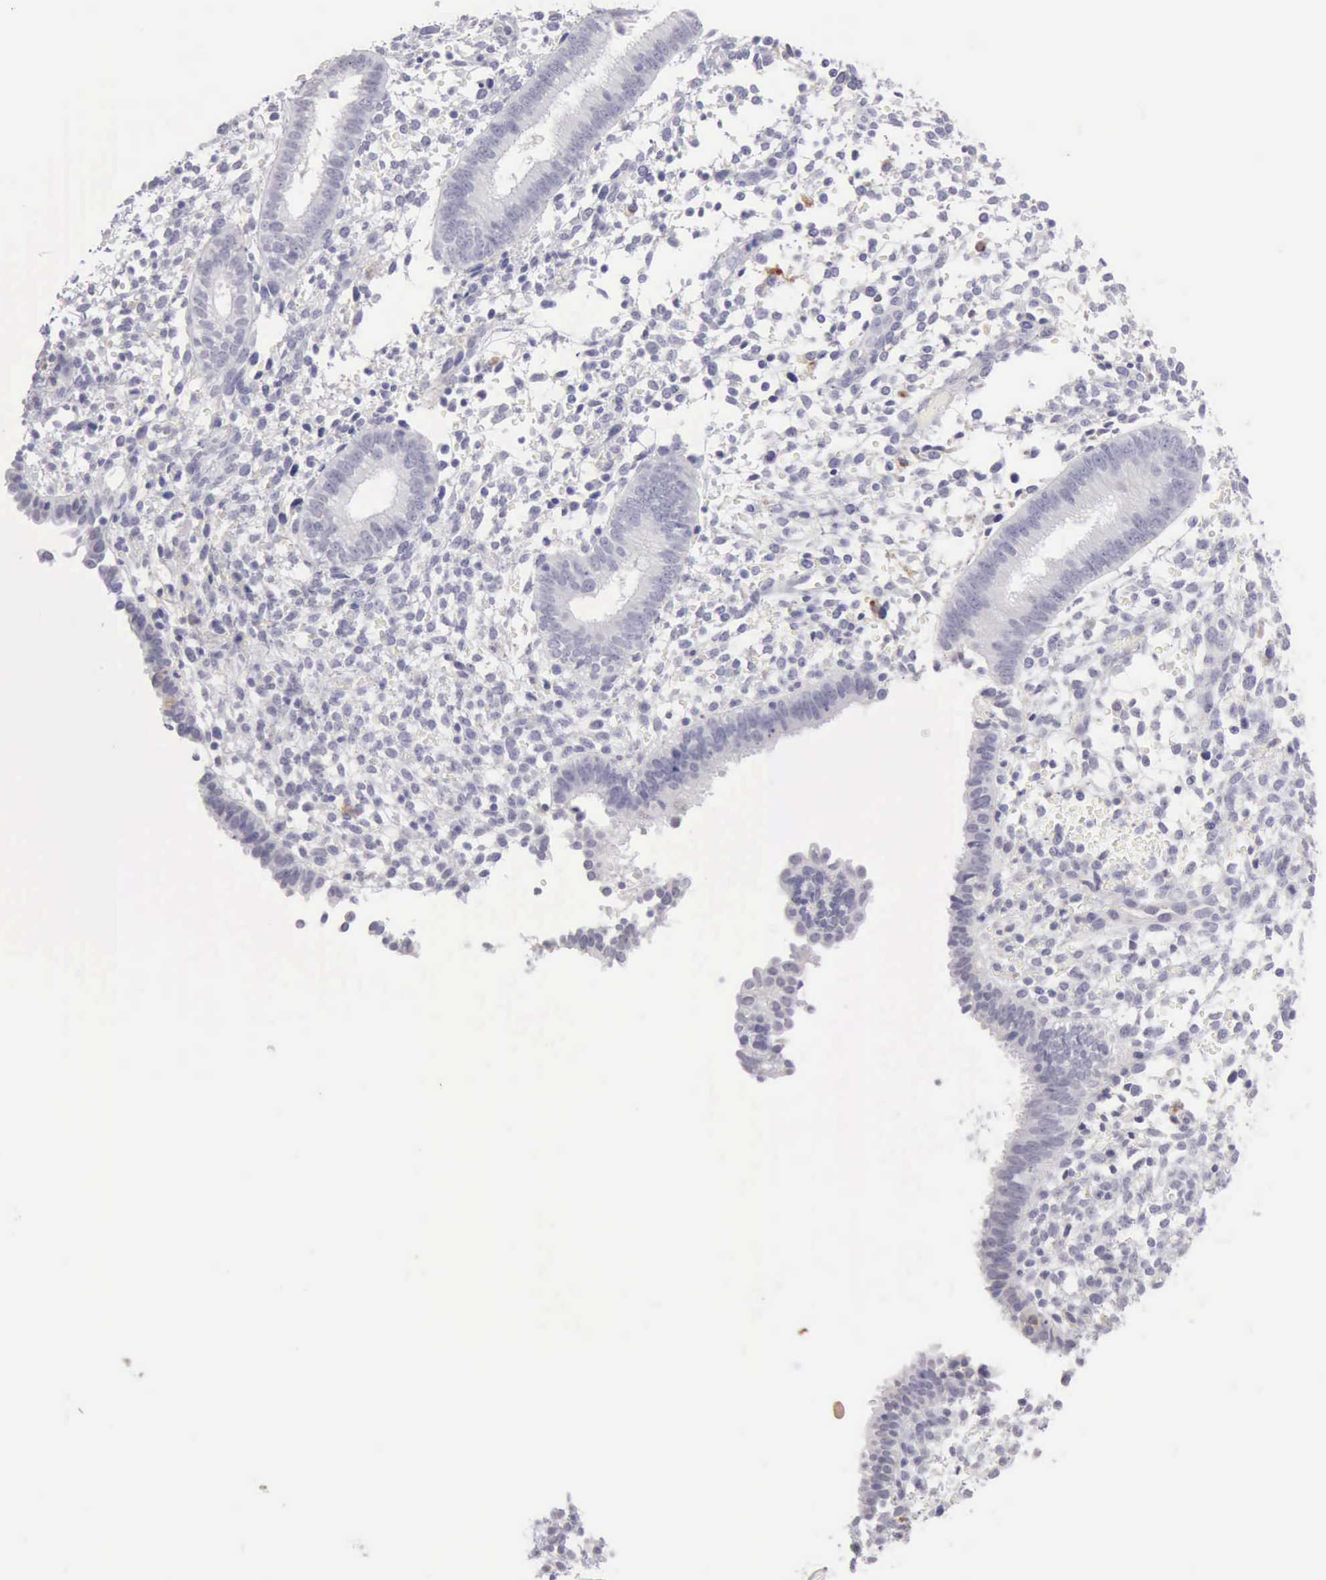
{"staining": {"intensity": "negative", "quantity": "none", "location": "none"}, "tissue": "endometrium", "cell_type": "Cells in endometrial stroma", "image_type": "normal", "snomed": [{"axis": "morphology", "description": "Normal tissue, NOS"}, {"axis": "topography", "description": "Endometrium"}], "caption": "Immunohistochemistry of benign human endometrium reveals no positivity in cells in endometrial stroma.", "gene": "RNASE1", "patient": {"sex": "female", "age": 35}}